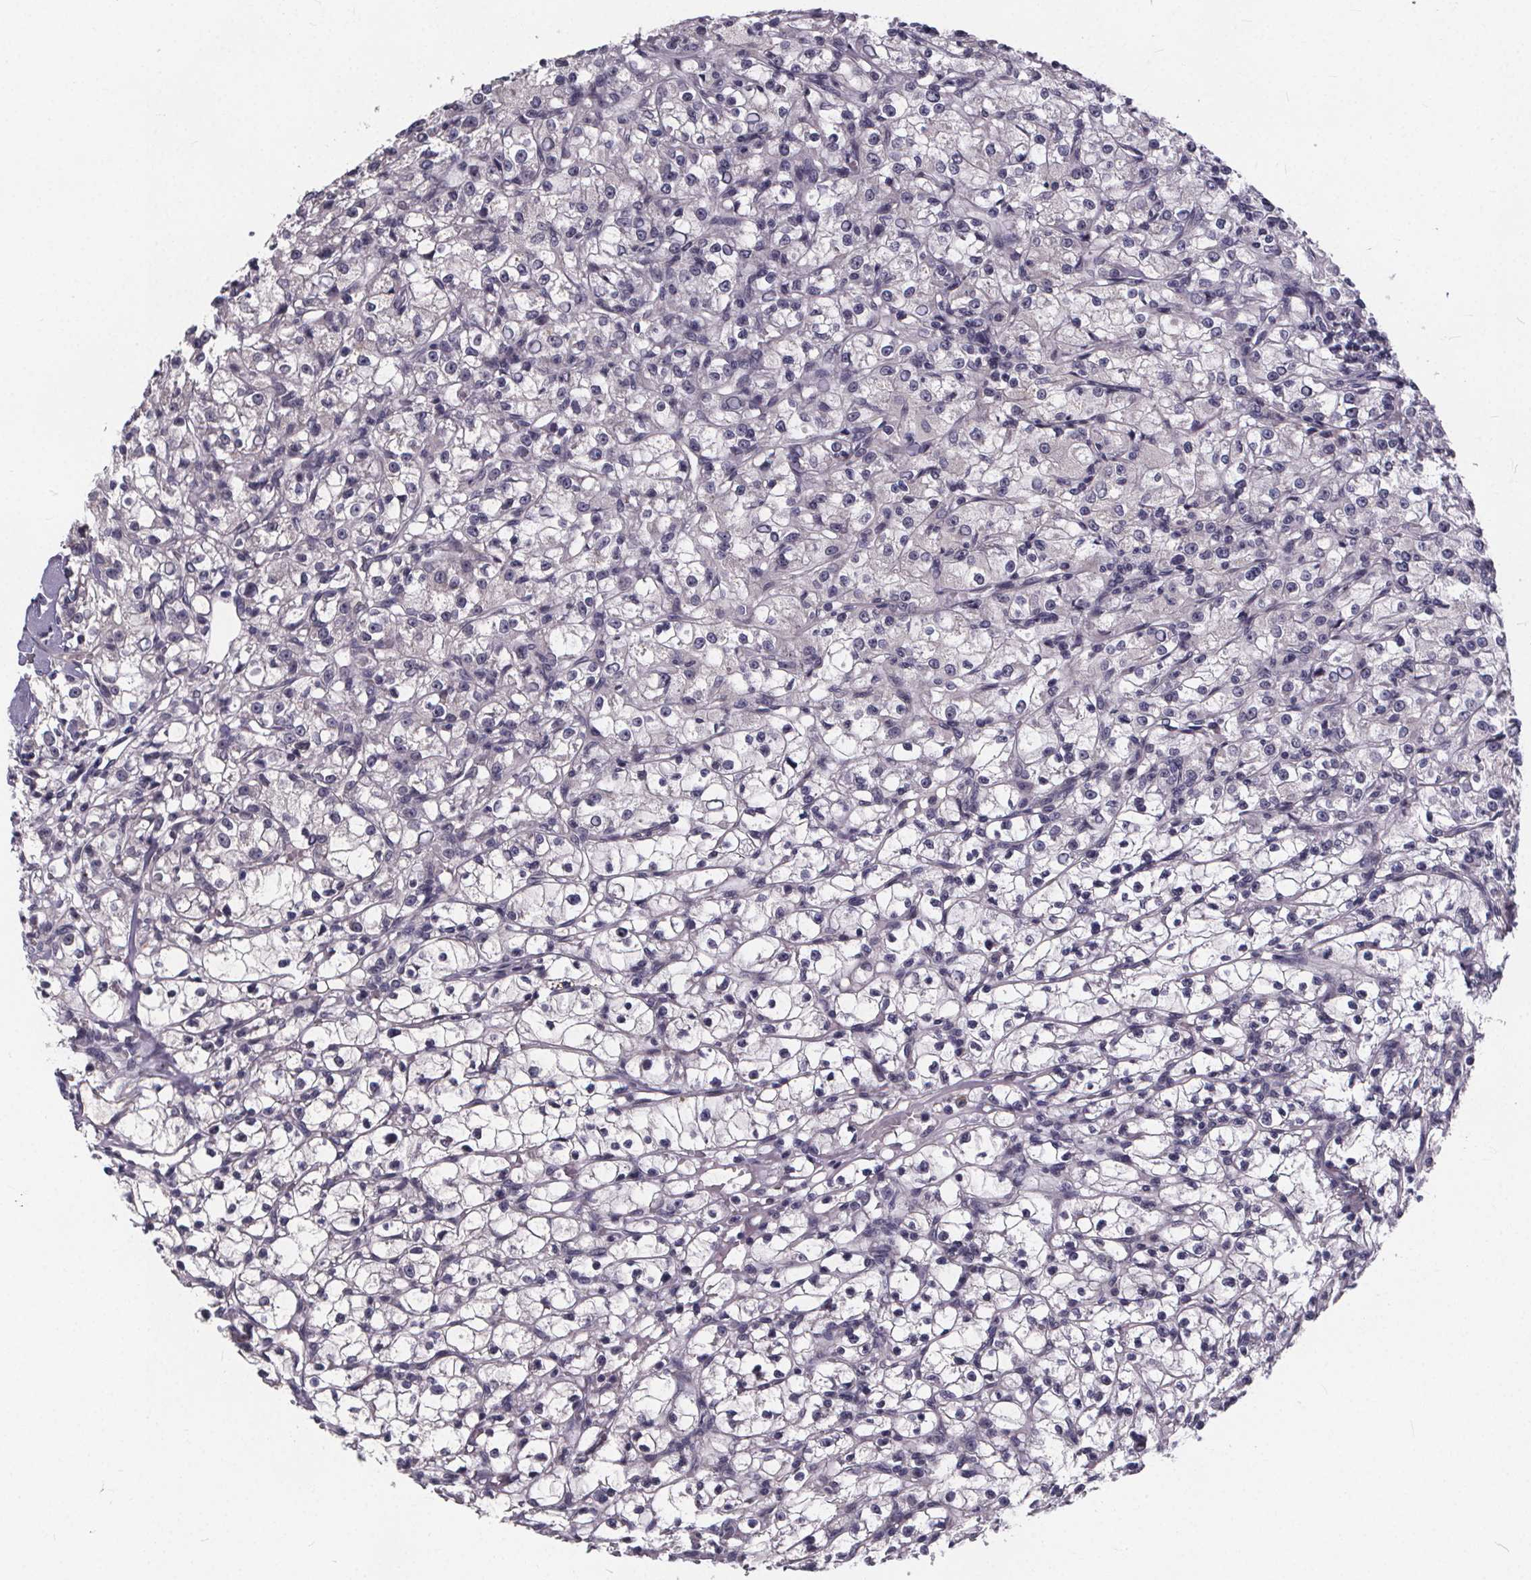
{"staining": {"intensity": "negative", "quantity": "none", "location": "none"}, "tissue": "renal cancer", "cell_type": "Tumor cells", "image_type": "cancer", "snomed": [{"axis": "morphology", "description": "Adenocarcinoma, NOS"}, {"axis": "topography", "description": "Kidney"}], "caption": "Tumor cells show no significant protein expression in renal cancer (adenocarcinoma).", "gene": "FAM181B", "patient": {"sex": "female", "age": 59}}